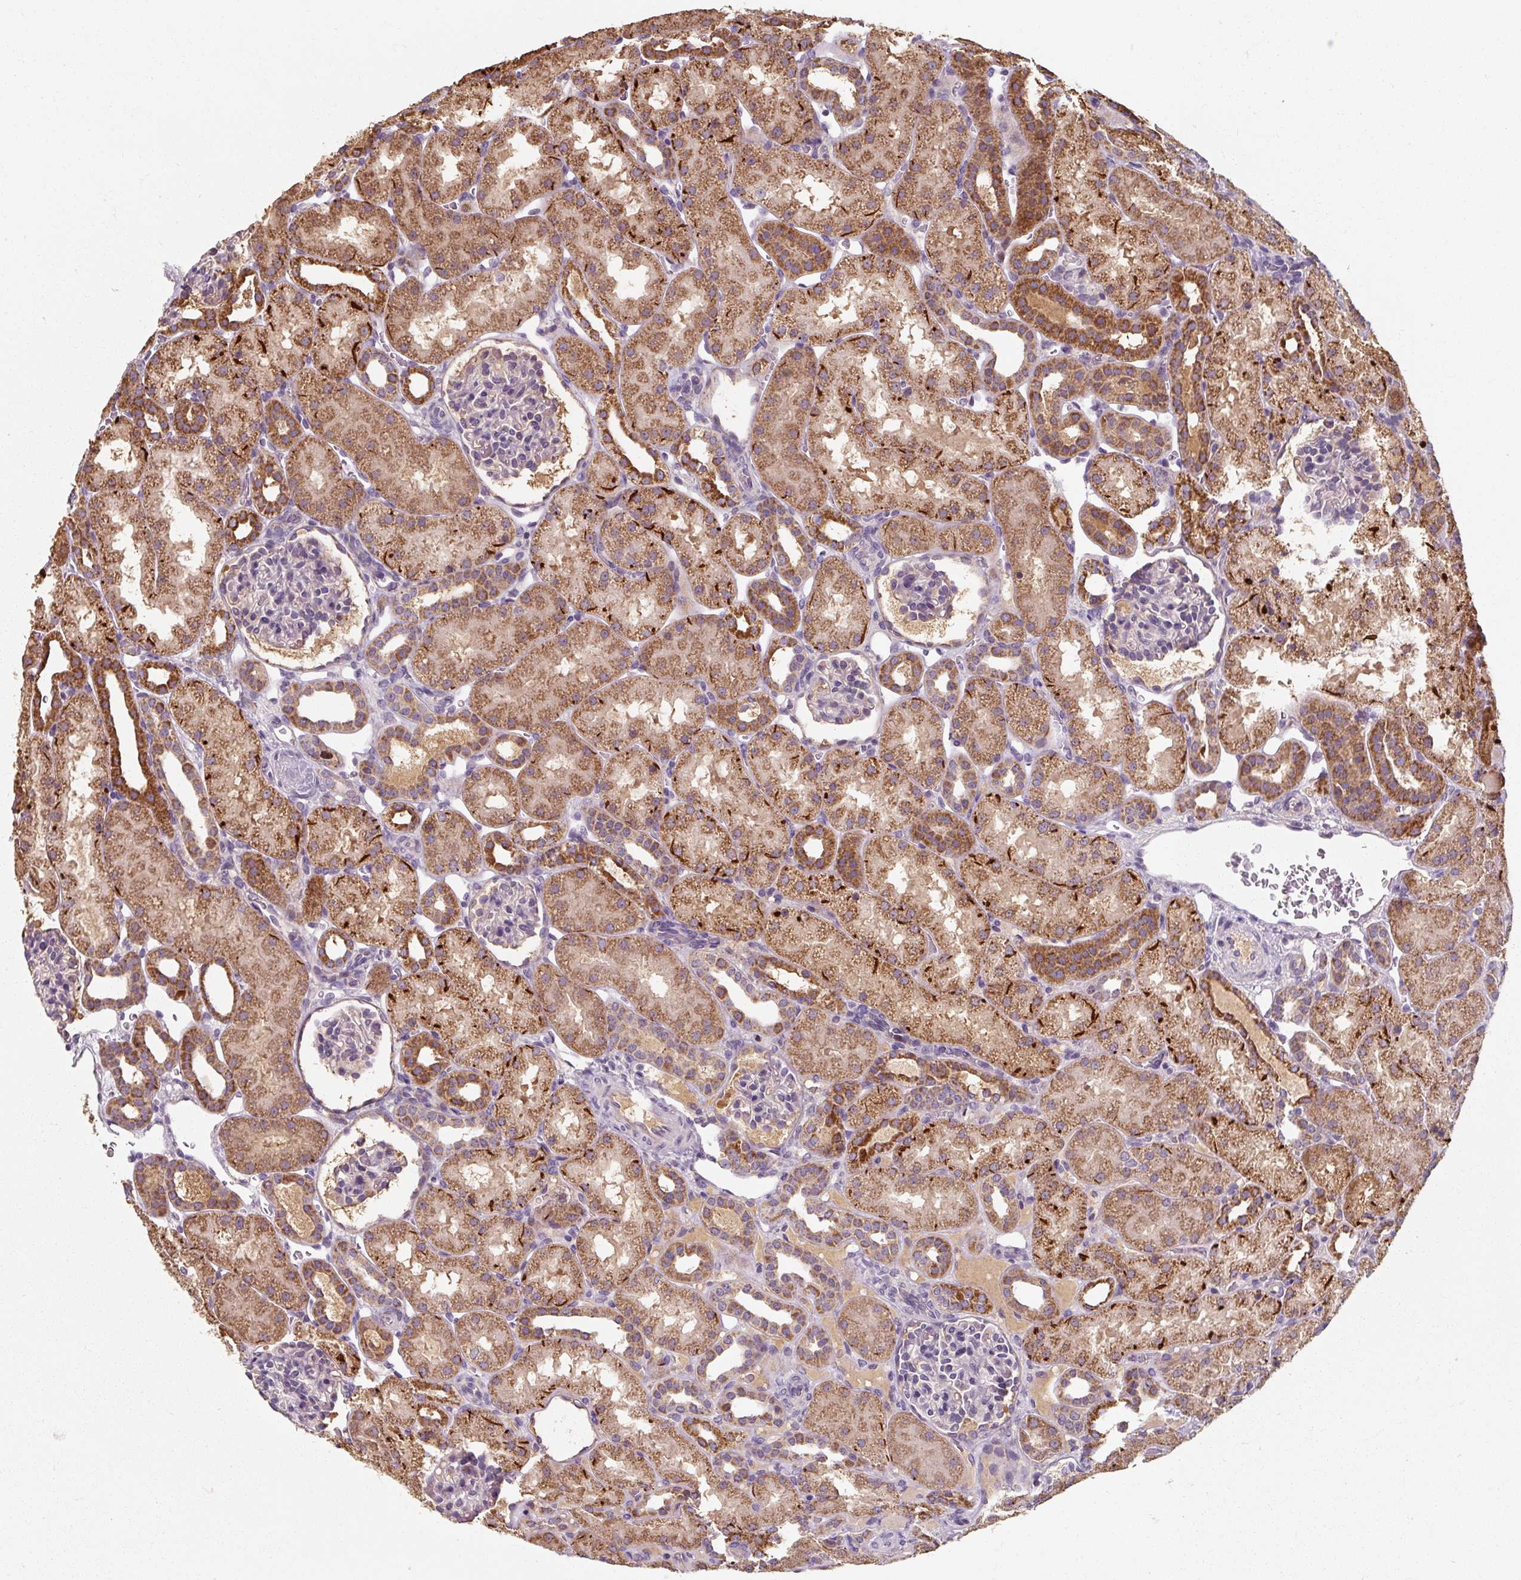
{"staining": {"intensity": "negative", "quantity": "none", "location": "none"}, "tissue": "kidney", "cell_type": "Cells in glomeruli", "image_type": "normal", "snomed": [{"axis": "morphology", "description": "Normal tissue, NOS"}, {"axis": "topography", "description": "Kidney"}], "caption": "Immunohistochemistry (IHC) of unremarkable human kidney demonstrates no expression in cells in glomeruli. (DAB immunohistochemistry (IHC) with hematoxylin counter stain).", "gene": "TSEN54", "patient": {"sex": "male", "age": 2}}